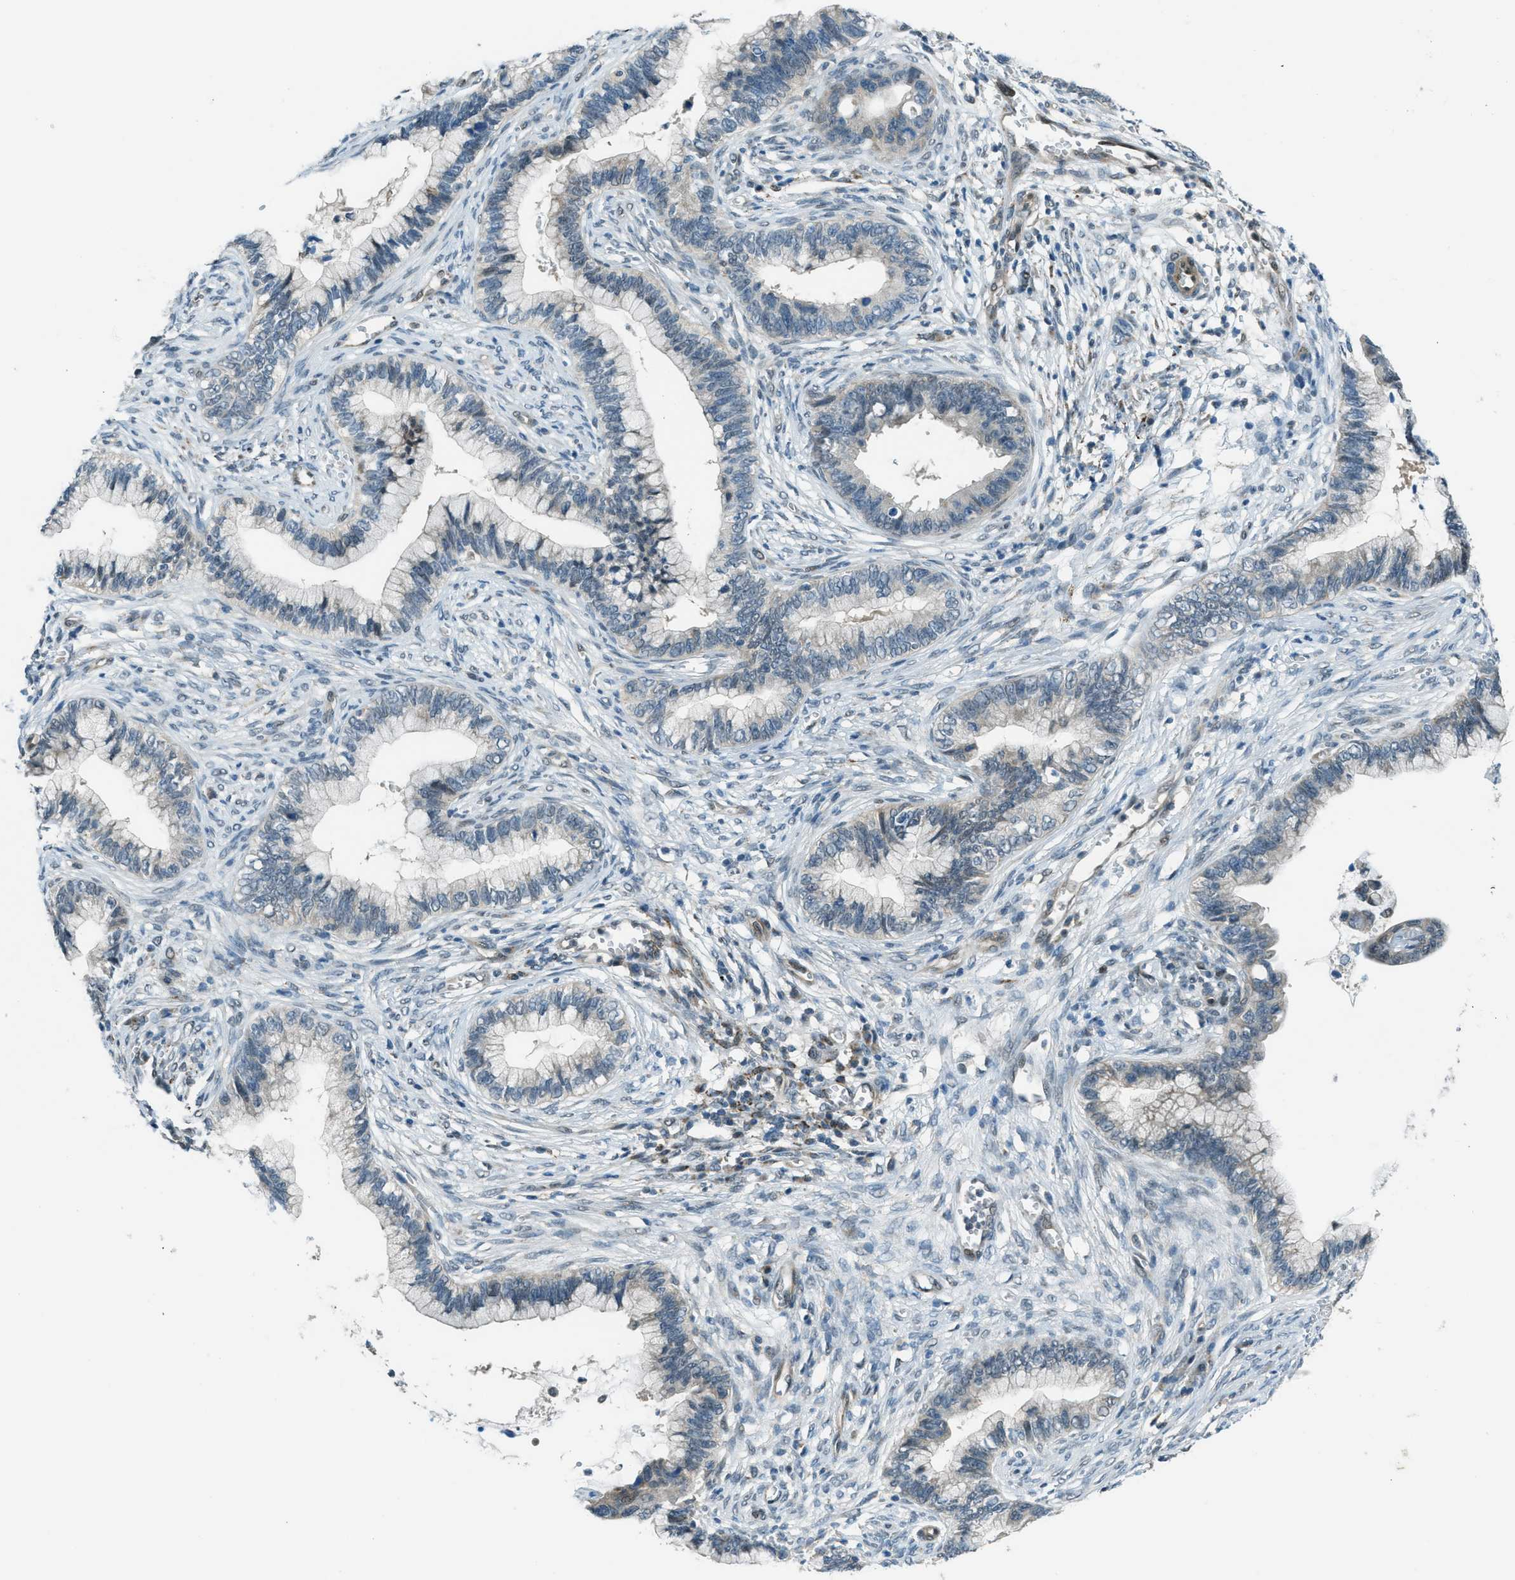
{"staining": {"intensity": "negative", "quantity": "none", "location": "none"}, "tissue": "cervical cancer", "cell_type": "Tumor cells", "image_type": "cancer", "snomed": [{"axis": "morphology", "description": "Adenocarcinoma, NOS"}, {"axis": "topography", "description": "Cervix"}], "caption": "The immunohistochemistry micrograph has no significant staining in tumor cells of cervical cancer tissue.", "gene": "NPEPL1", "patient": {"sex": "female", "age": 44}}